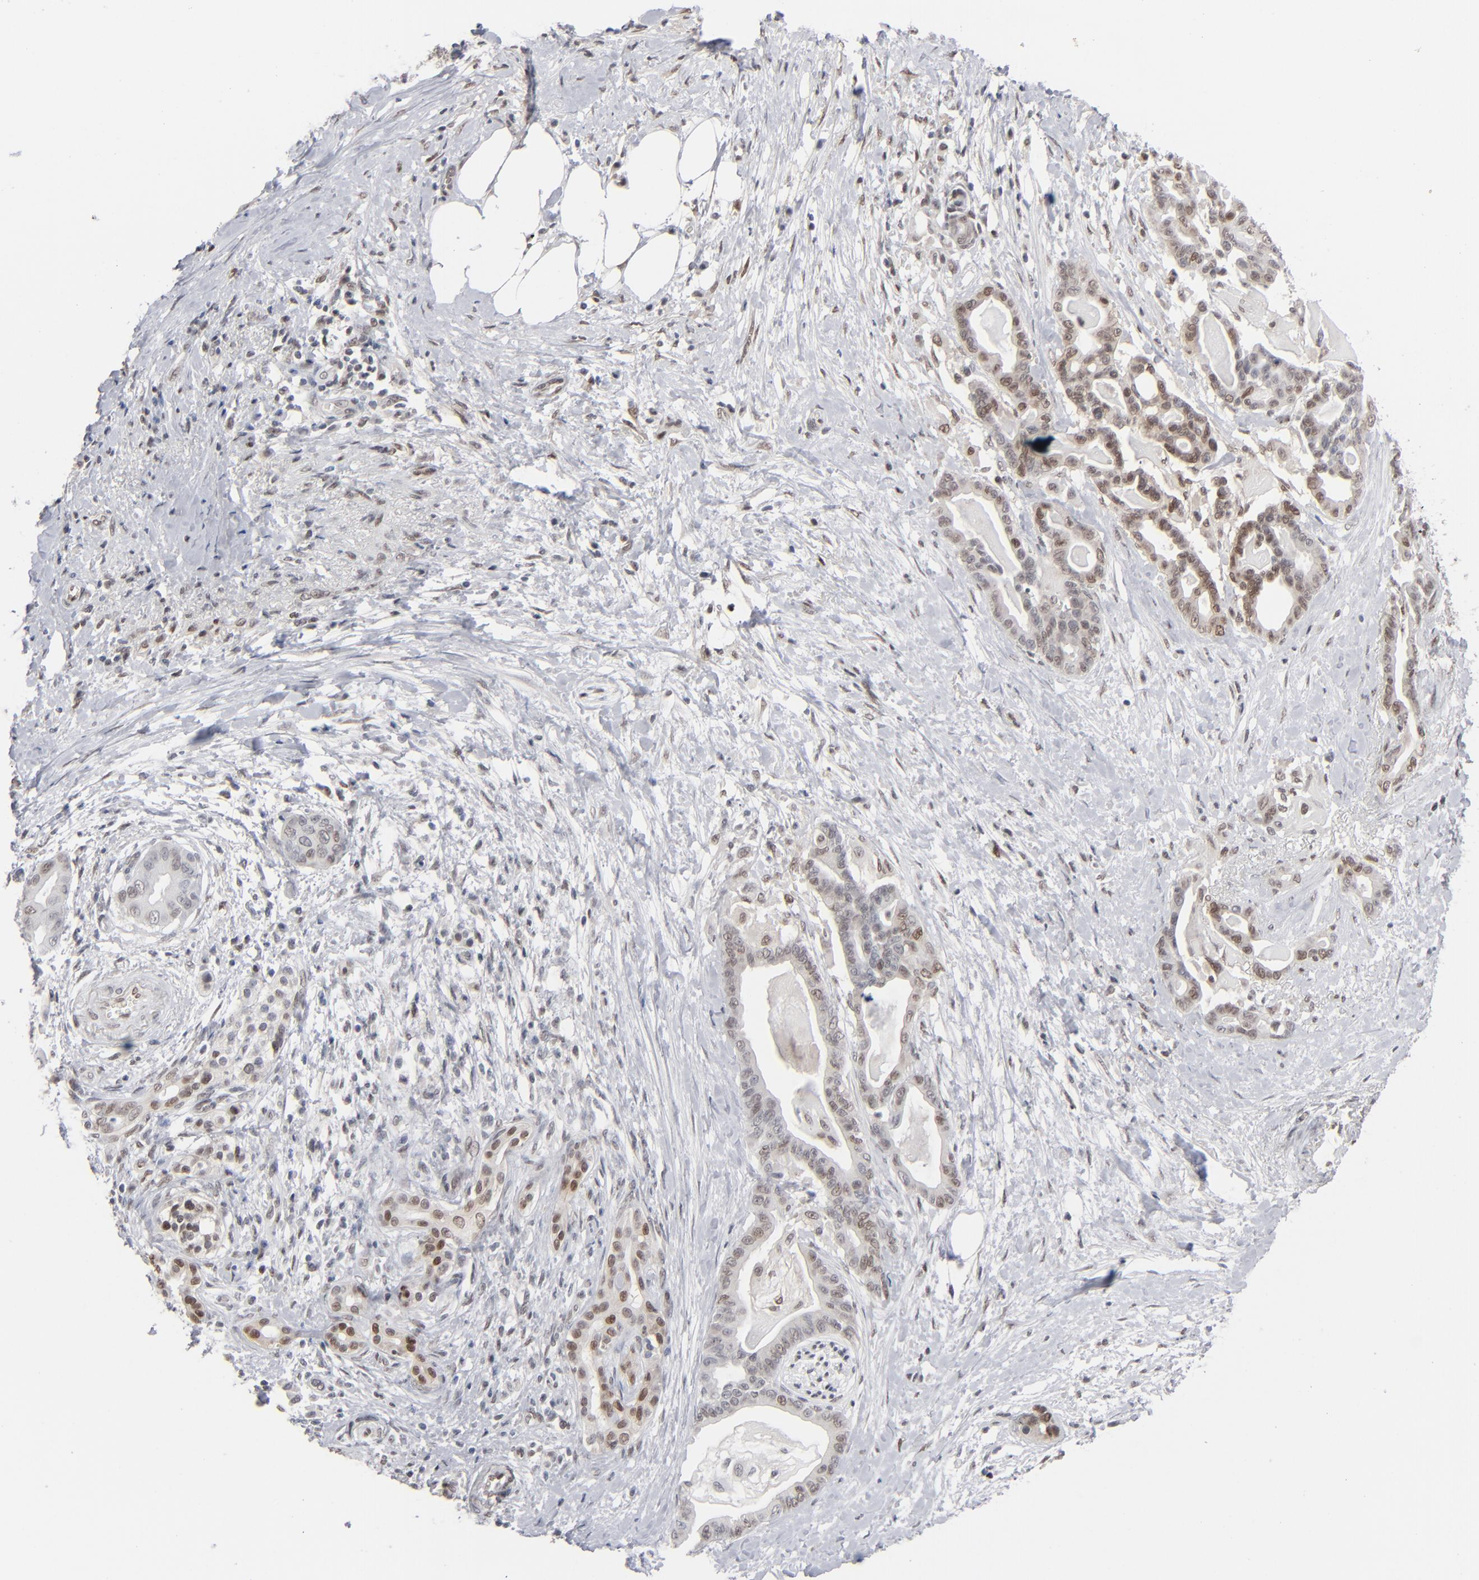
{"staining": {"intensity": "moderate", "quantity": "25%-75%", "location": "nuclear"}, "tissue": "pancreatic cancer", "cell_type": "Tumor cells", "image_type": "cancer", "snomed": [{"axis": "morphology", "description": "Adenocarcinoma, NOS"}, {"axis": "topography", "description": "Pancreas"}], "caption": "A brown stain labels moderate nuclear staining of a protein in human adenocarcinoma (pancreatic) tumor cells.", "gene": "IRF9", "patient": {"sex": "male", "age": 63}}